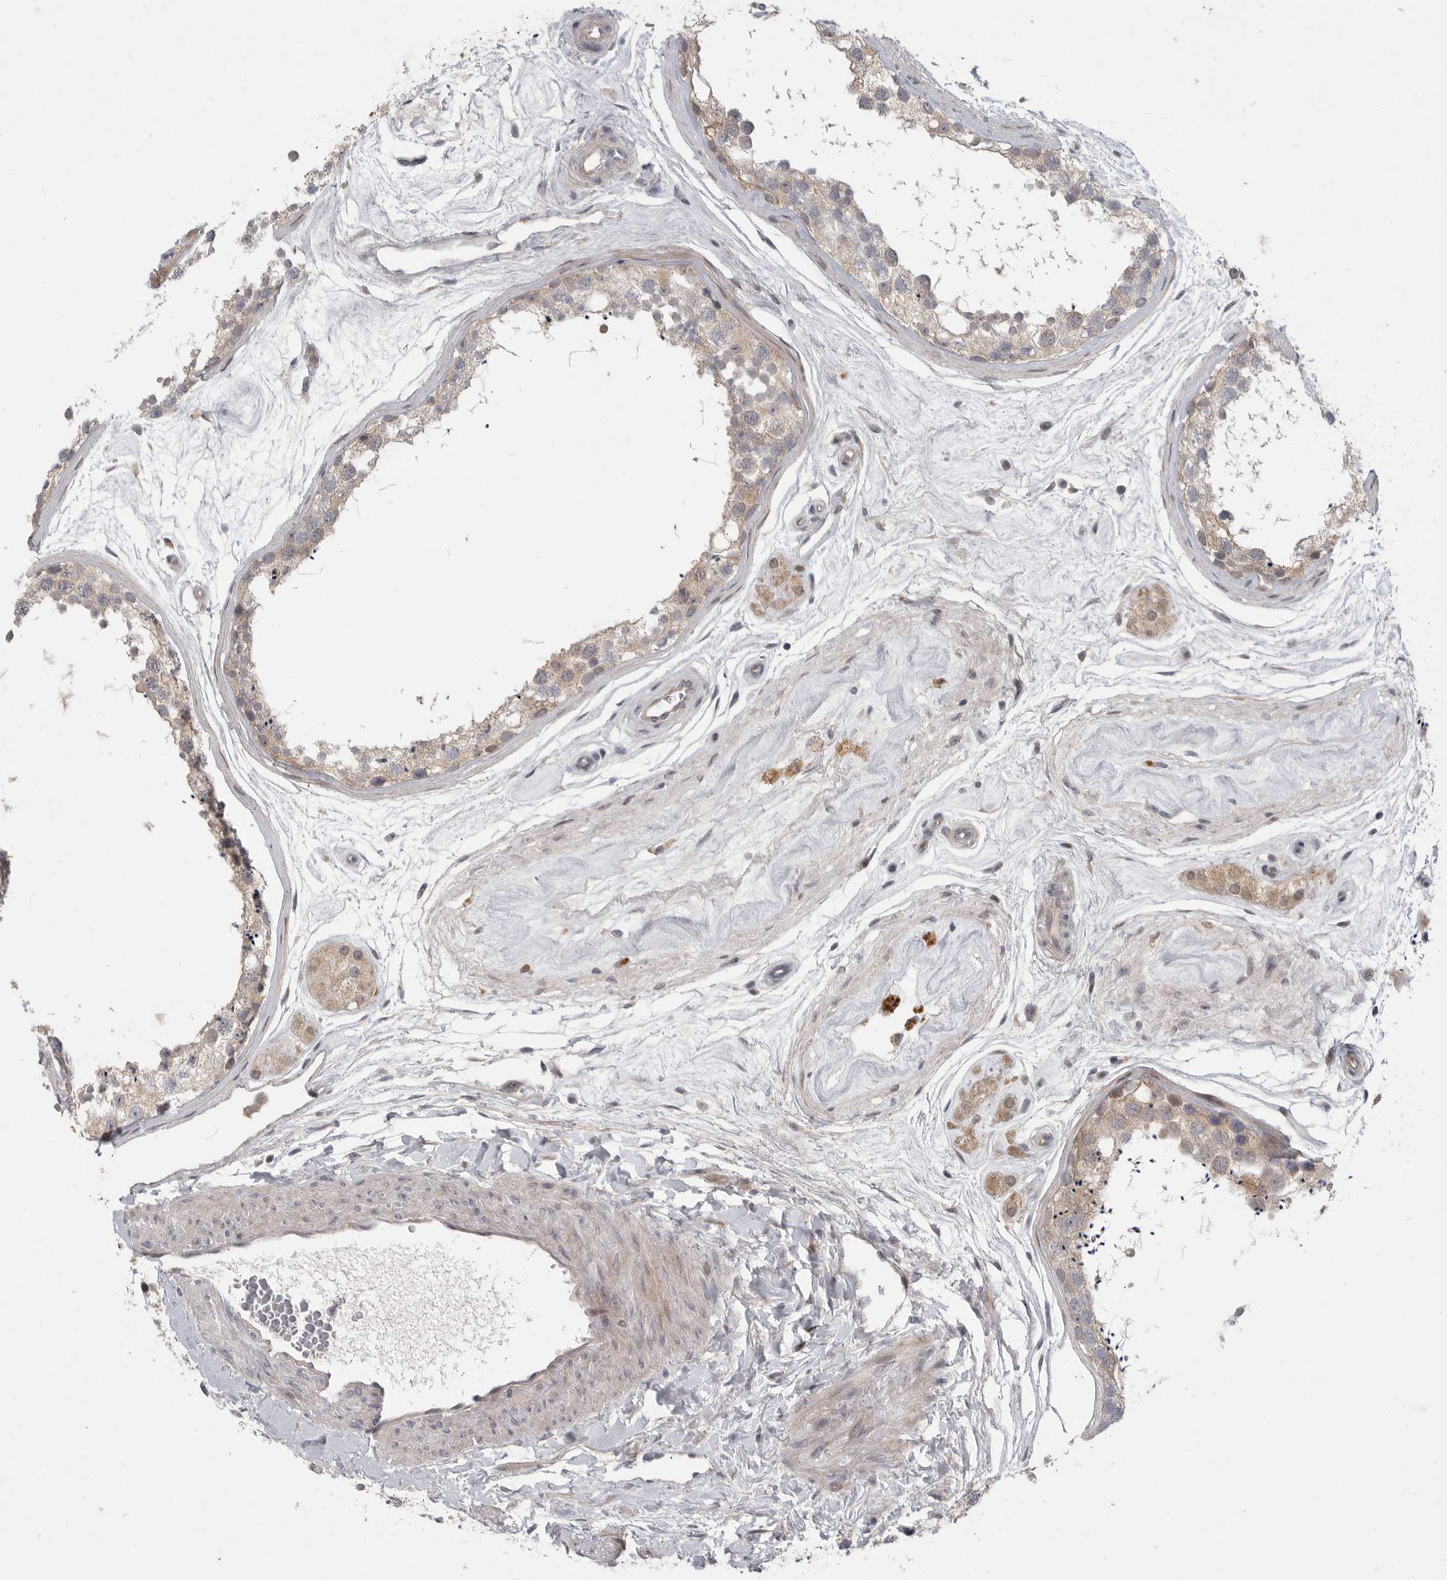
{"staining": {"intensity": "weak", "quantity": "<25%", "location": "cytoplasmic/membranous"}, "tissue": "testis", "cell_type": "Cells in seminiferous ducts", "image_type": "normal", "snomed": [{"axis": "morphology", "description": "Normal tissue, NOS"}, {"axis": "topography", "description": "Testis"}], "caption": "A high-resolution histopathology image shows IHC staining of benign testis, which shows no significant expression in cells in seminiferous ducts.", "gene": "FBXO43", "patient": {"sex": "male", "age": 56}}